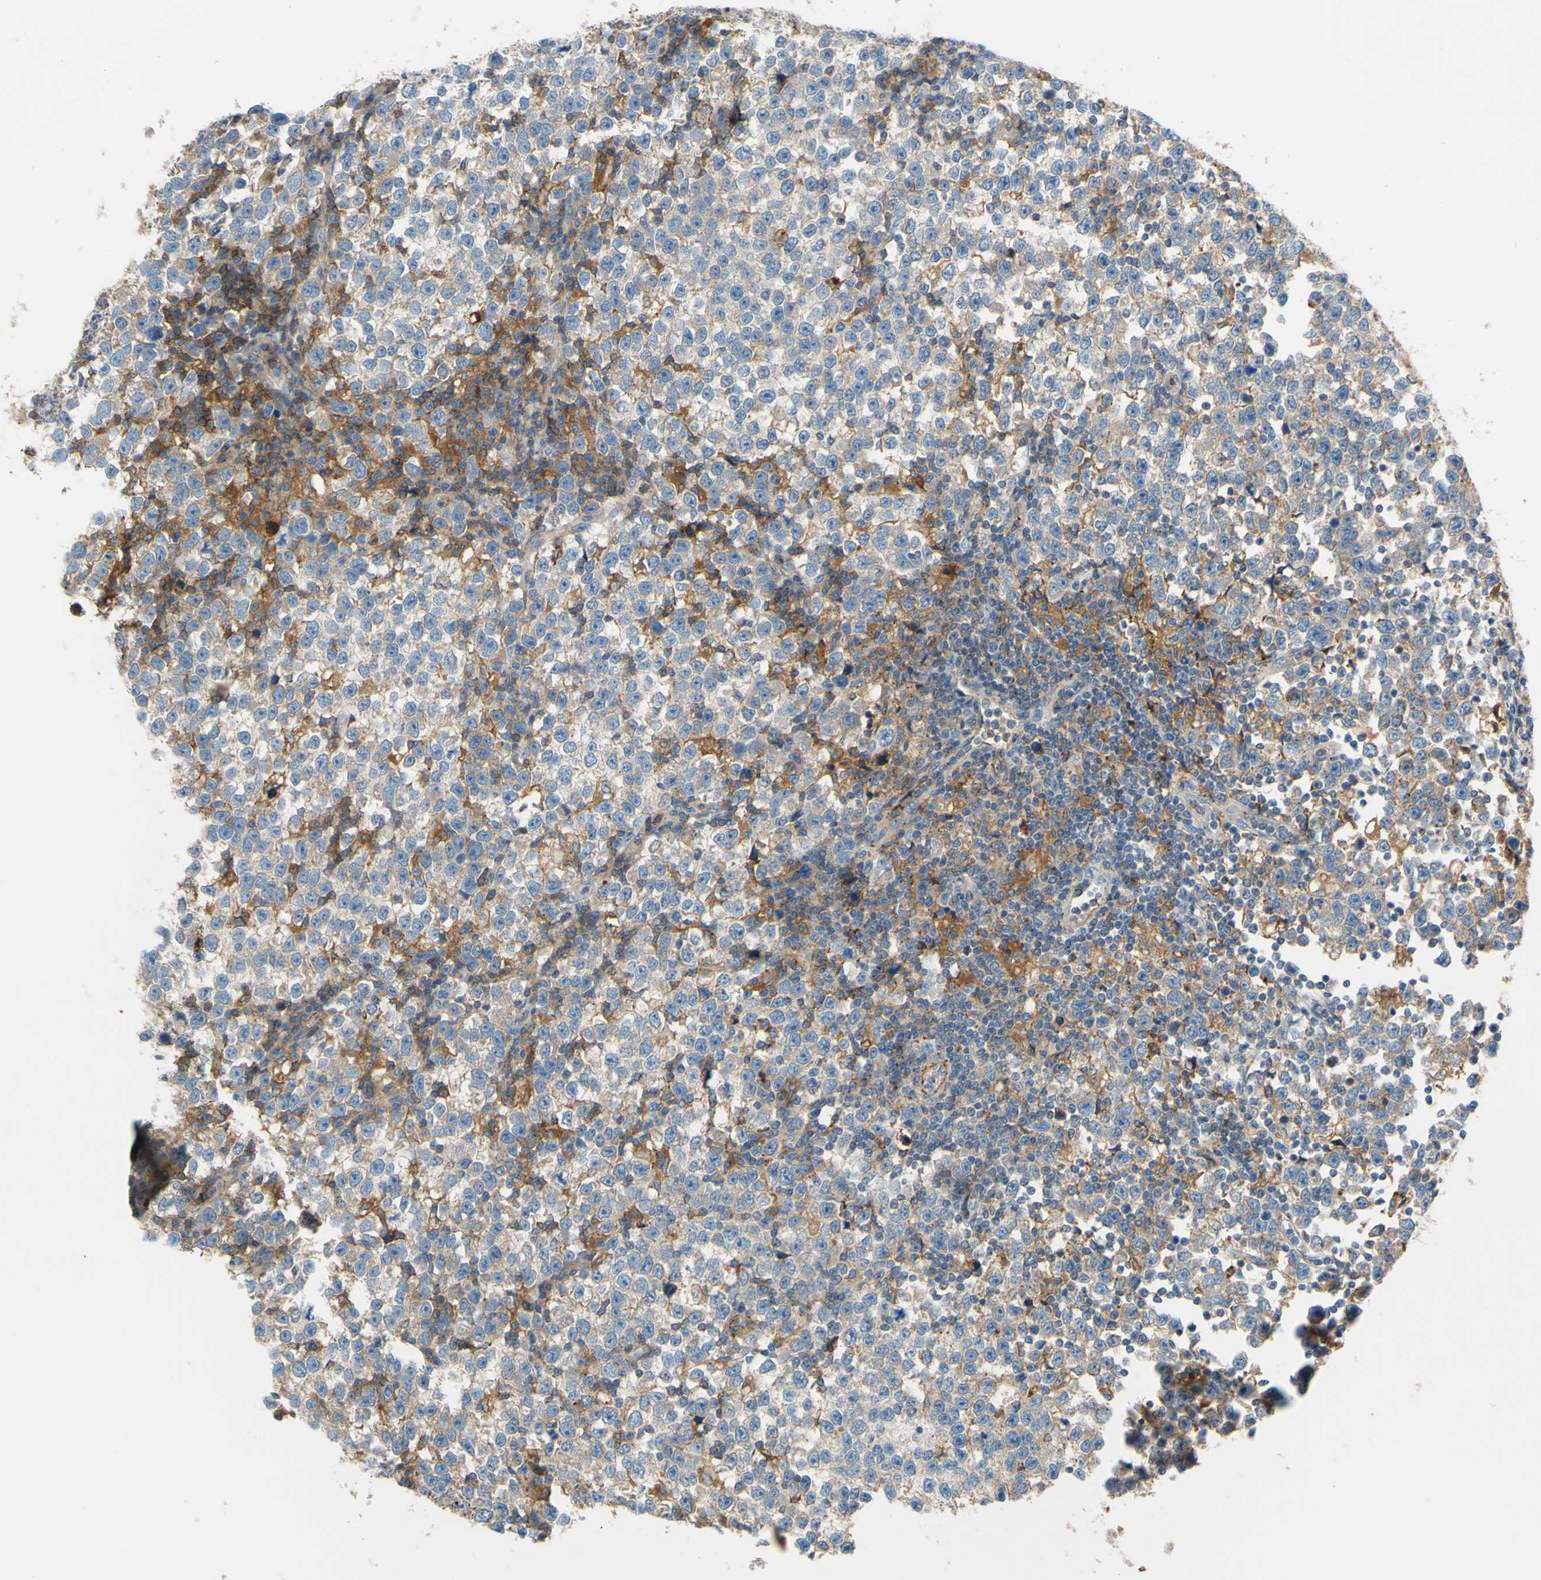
{"staining": {"intensity": "weak", "quantity": "<25%", "location": "cytoplasmic/membranous"}, "tissue": "testis cancer", "cell_type": "Tumor cells", "image_type": "cancer", "snomed": [{"axis": "morphology", "description": "Seminoma, NOS"}, {"axis": "topography", "description": "Testis"}], "caption": "Testis cancer was stained to show a protein in brown. There is no significant expression in tumor cells.", "gene": "POR", "patient": {"sex": "male", "age": 43}}